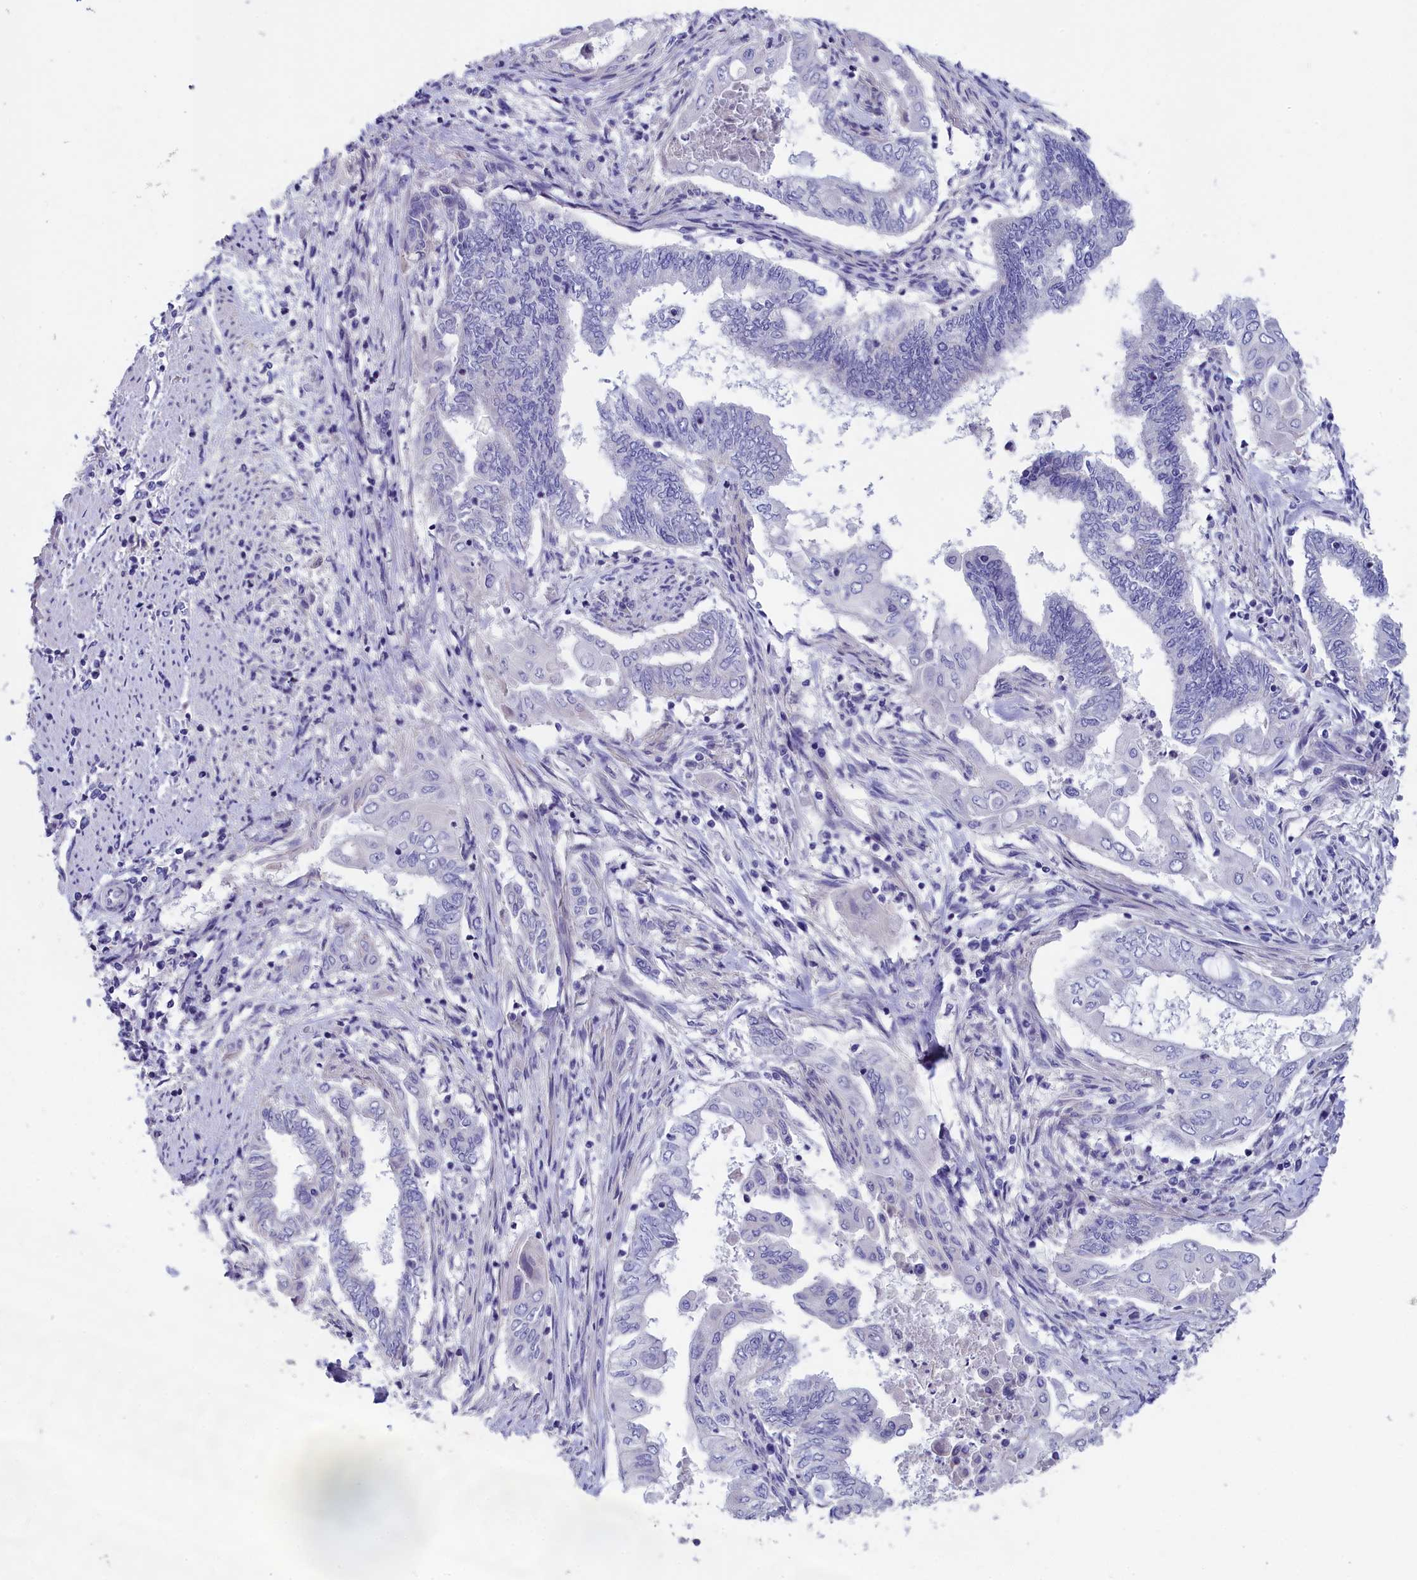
{"staining": {"intensity": "negative", "quantity": "none", "location": "none"}, "tissue": "endometrial cancer", "cell_type": "Tumor cells", "image_type": "cancer", "snomed": [{"axis": "morphology", "description": "Adenocarcinoma, NOS"}, {"axis": "topography", "description": "Uterus"}, {"axis": "topography", "description": "Endometrium"}], "caption": "The image exhibits no staining of tumor cells in endometrial adenocarcinoma.", "gene": "PRDM12", "patient": {"sex": "female", "age": 70}}